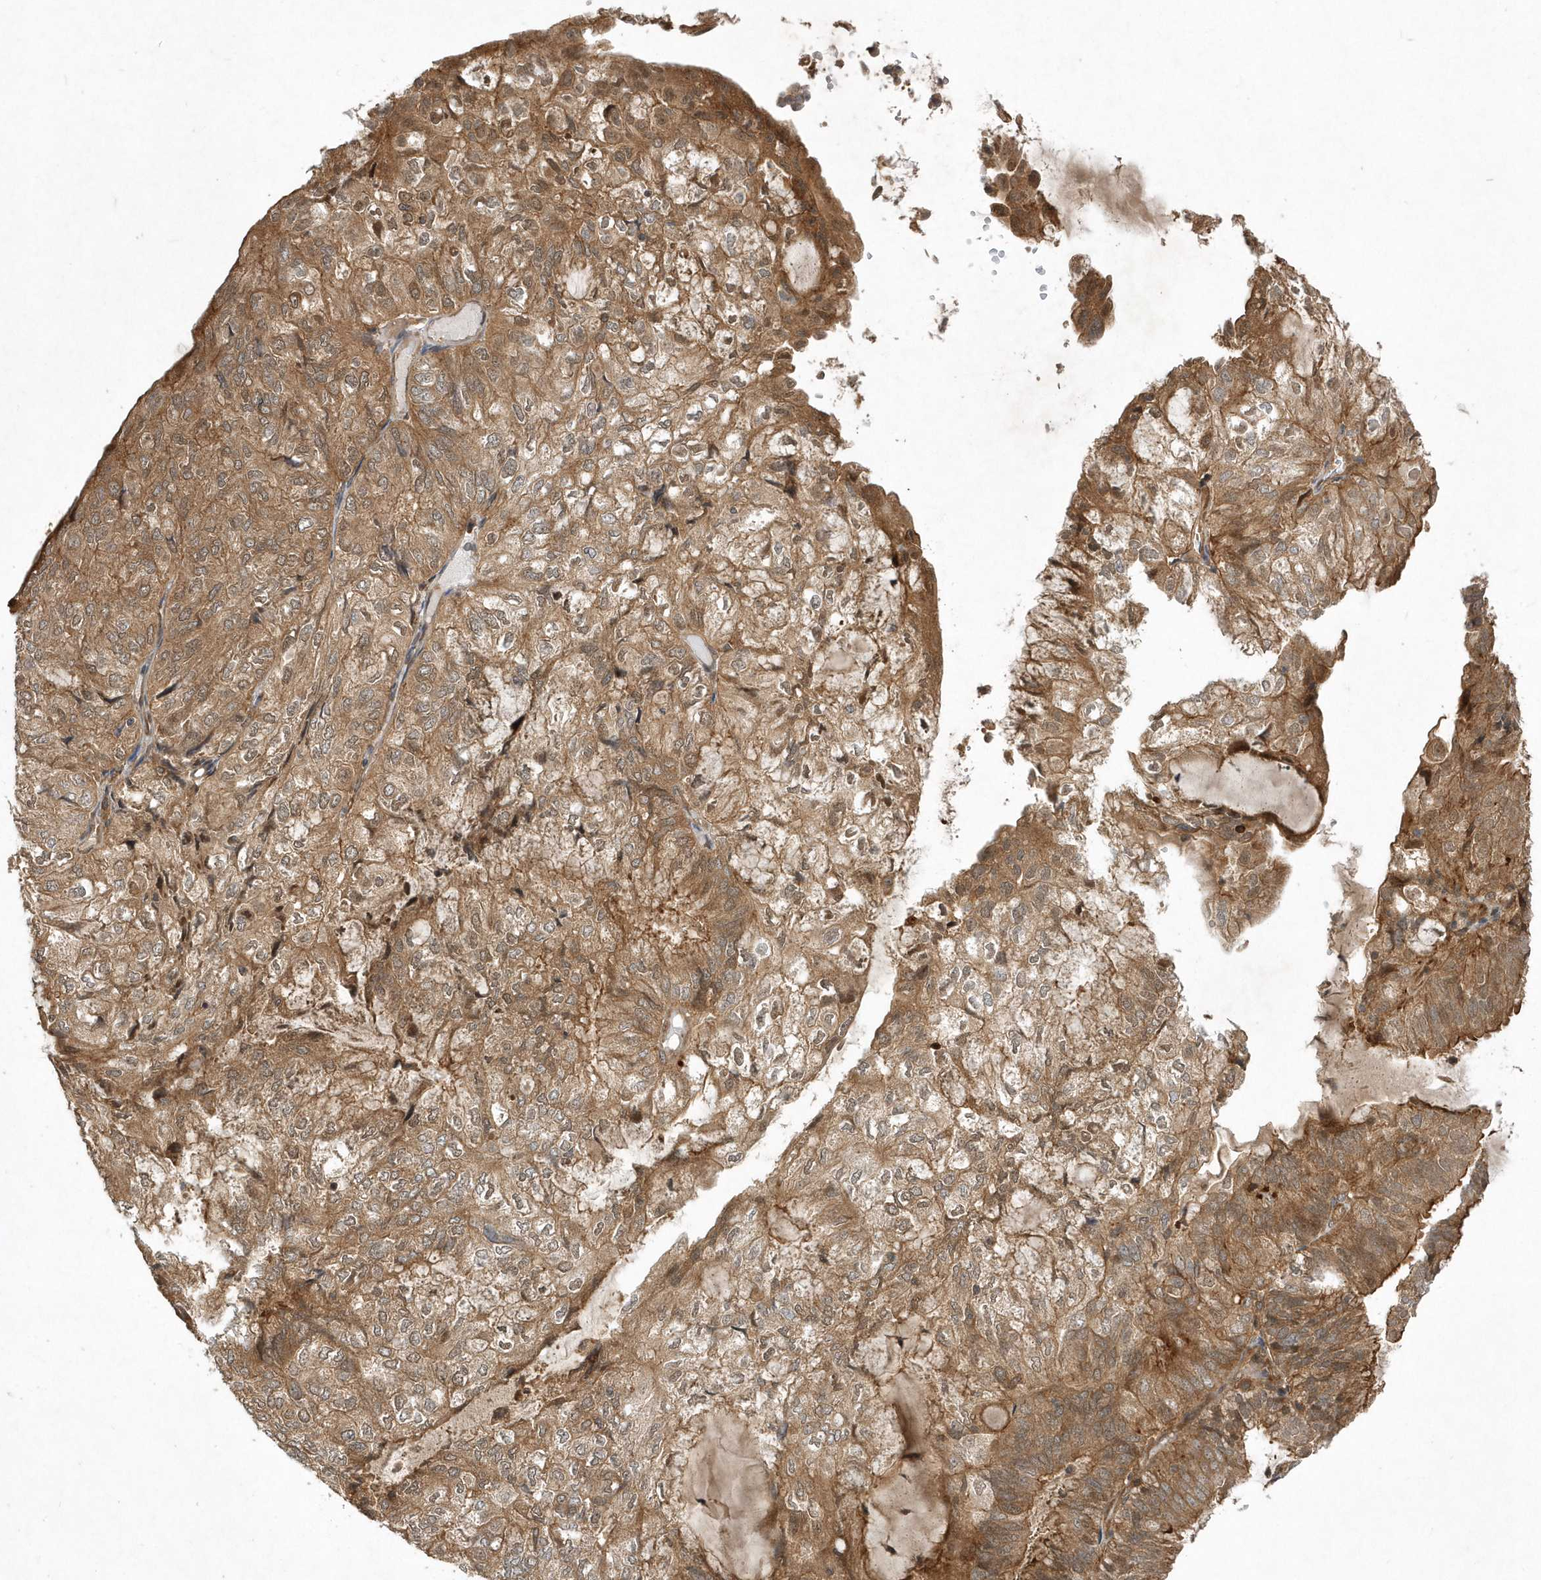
{"staining": {"intensity": "moderate", "quantity": ">75%", "location": "cytoplasmic/membranous"}, "tissue": "endometrial cancer", "cell_type": "Tumor cells", "image_type": "cancer", "snomed": [{"axis": "morphology", "description": "Adenocarcinoma, NOS"}, {"axis": "topography", "description": "Endometrium"}], "caption": "A medium amount of moderate cytoplasmic/membranous staining is identified in about >75% of tumor cells in endometrial cancer tissue. The staining is performed using DAB brown chromogen to label protein expression. The nuclei are counter-stained blue using hematoxylin.", "gene": "GFM2", "patient": {"sex": "female", "age": 81}}